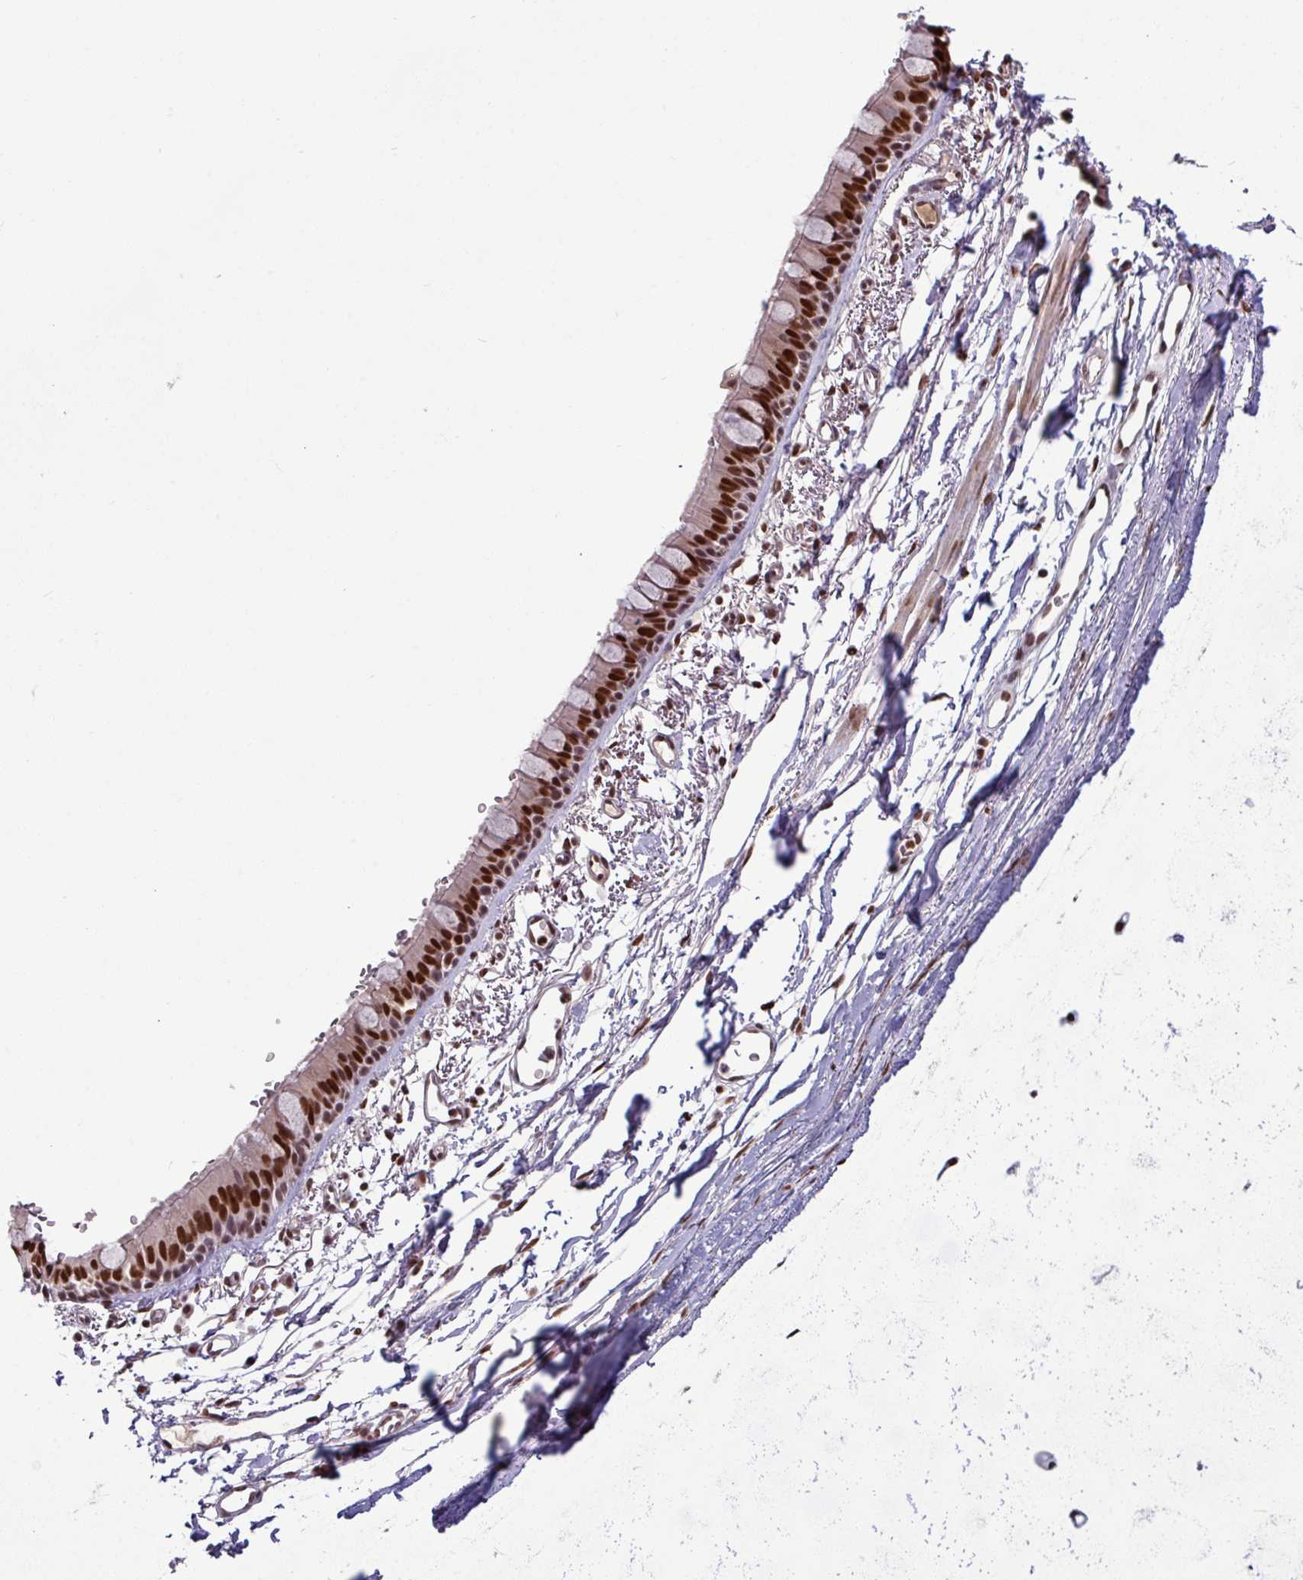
{"staining": {"intensity": "strong", "quantity": ">75%", "location": "nuclear"}, "tissue": "bronchus", "cell_type": "Respiratory epithelial cells", "image_type": "normal", "snomed": [{"axis": "morphology", "description": "Normal tissue, NOS"}, {"axis": "topography", "description": "Bronchus"}], "caption": "Immunohistochemistry histopathology image of normal human bronchus stained for a protein (brown), which demonstrates high levels of strong nuclear expression in approximately >75% of respiratory epithelial cells.", "gene": "TDG", "patient": {"sex": "male", "age": 67}}